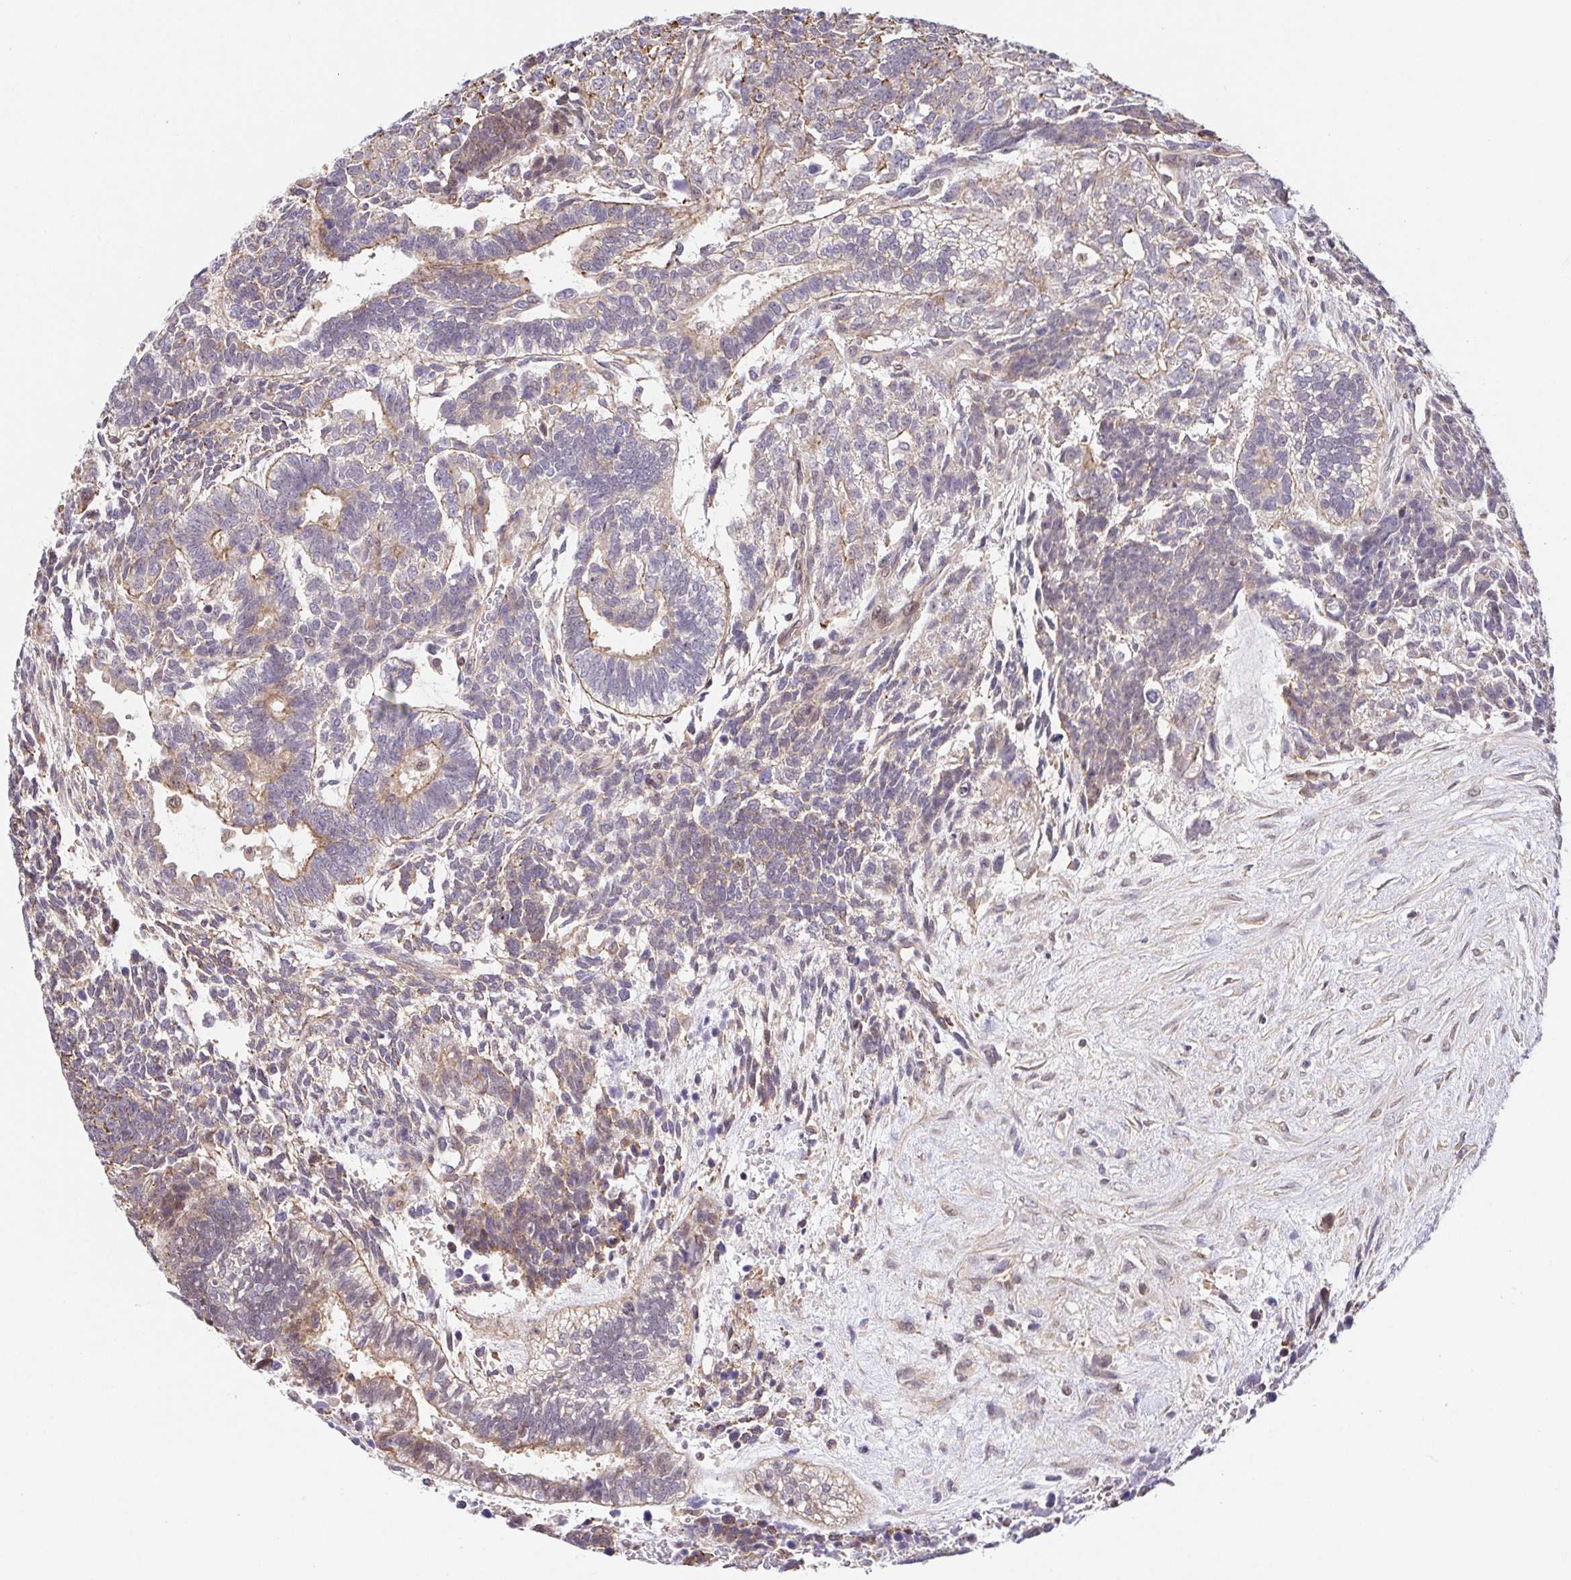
{"staining": {"intensity": "weak", "quantity": "25%-75%", "location": "cytoplasmic/membranous"}, "tissue": "testis cancer", "cell_type": "Tumor cells", "image_type": "cancer", "snomed": [{"axis": "morphology", "description": "Carcinoma, Embryonal, NOS"}, {"axis": "topography", "description": "Testis"}], "caption": "Protein staining reveals weak cytoplasmic/membranous positivity in approximately 25%-75% of tumor cells in testis embryonal carcinoma. (Brightfield microscopy of DAB IHC at high magnification).", "gene": "PREPL", "patient": {"sex": "male", "age": 23}}